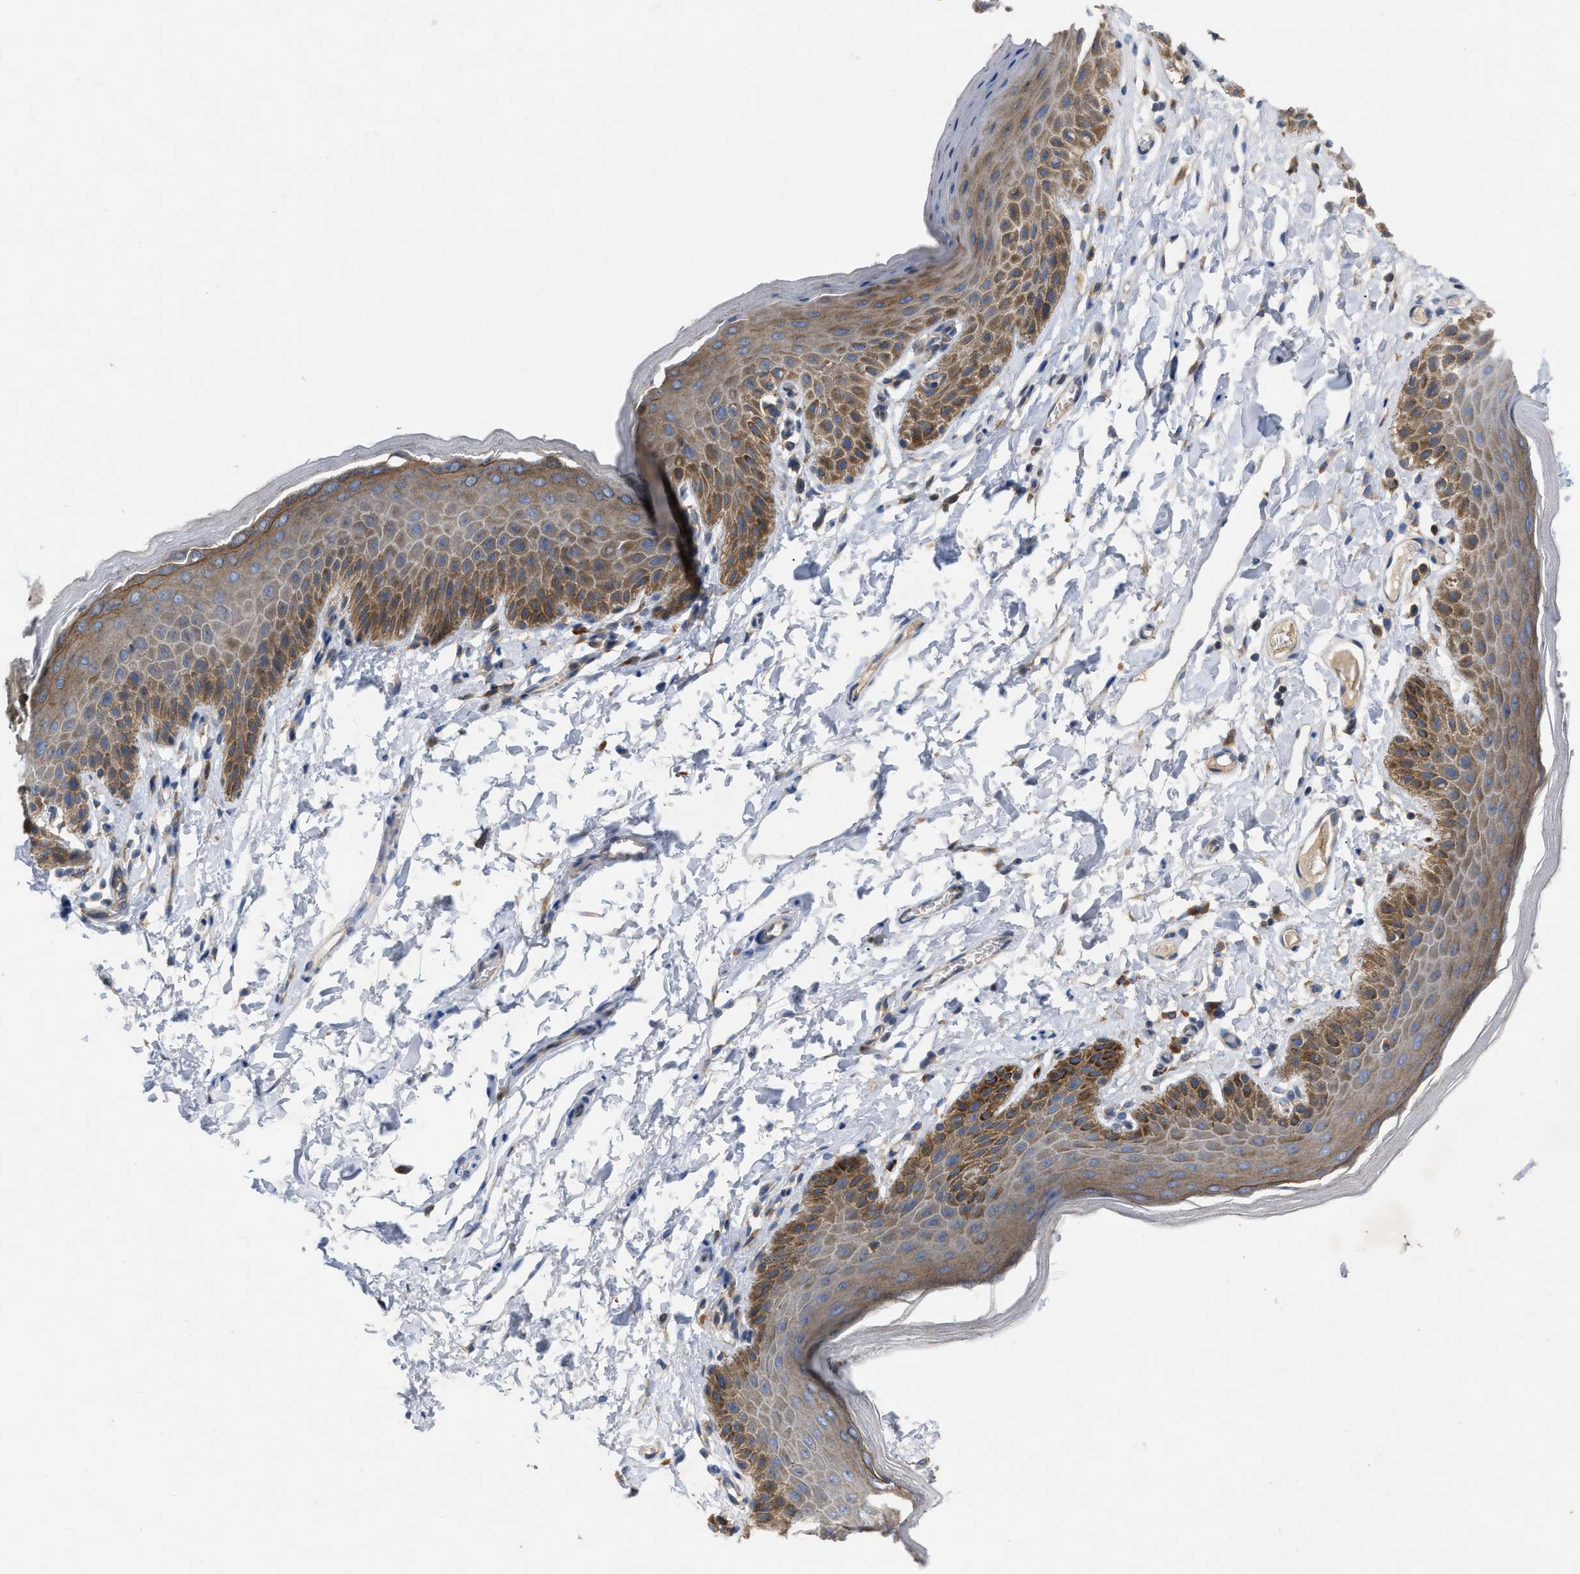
{"staining": {"intensity": "moderate", "quantity": "25%-75%", "location": "cytoplasmic/membranous"}, "tissue": "skin", "cell_type": "Epidermal cells", "image_type": "normal", "snomed": [{"axis": "morphology", "description": "Normal tissue, NOS"}, {"axis": "topography", "description": "Anal"}], "caption": "Protein expression analysis of normal skin demonstrates moderate cytoplasmic/membranous staining in about 25%-75% of epidermal cells. The staining was performed using DAB to visualize the protein expression in brown, while the nuclei were stained in blue with hematoxylin (Magnification: 20x).", "gene": "TMEM131", "patient": {"sex": "male", "age": 44}}